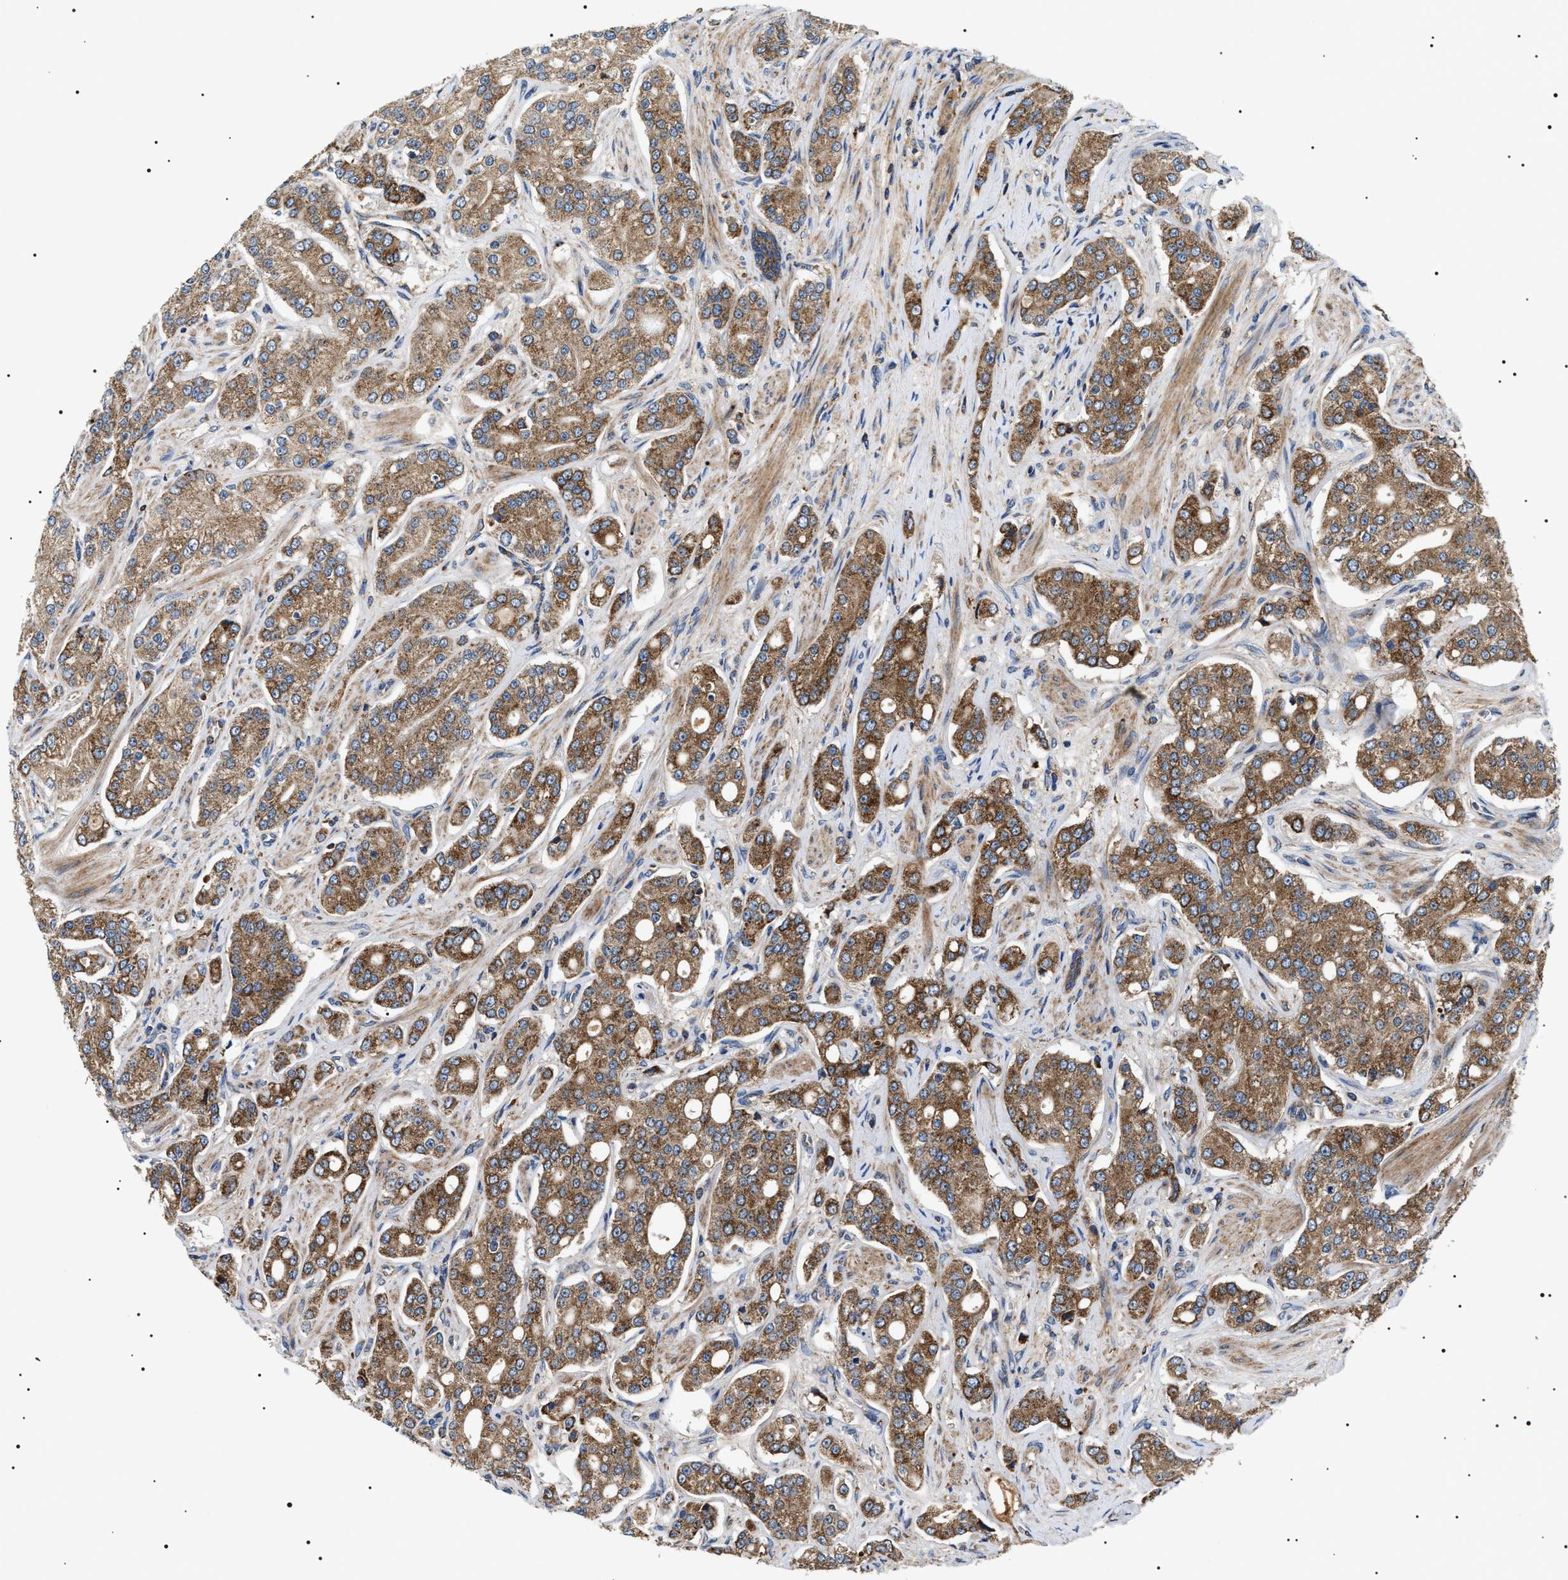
{"staining": {"intensity": "moderate", "quantity": ">75%", "location": "cytoplasmic/membranous"}, "tissue": "prostate cancer", "cell_type": "Tumor cells", "image_type": "cancer", "snomed": [{"axis": "morphology", "description": "Adenocarcinoma, High grade"}, {"axis": "topography", "description": "Prostate"}], "caption": "Prostate cancer tissue shows moderate cytoplasmic/membranous expression in about >75% of tumor cells", "gene": "OXSM", "patient": {"sex": "male", "age": 71}}